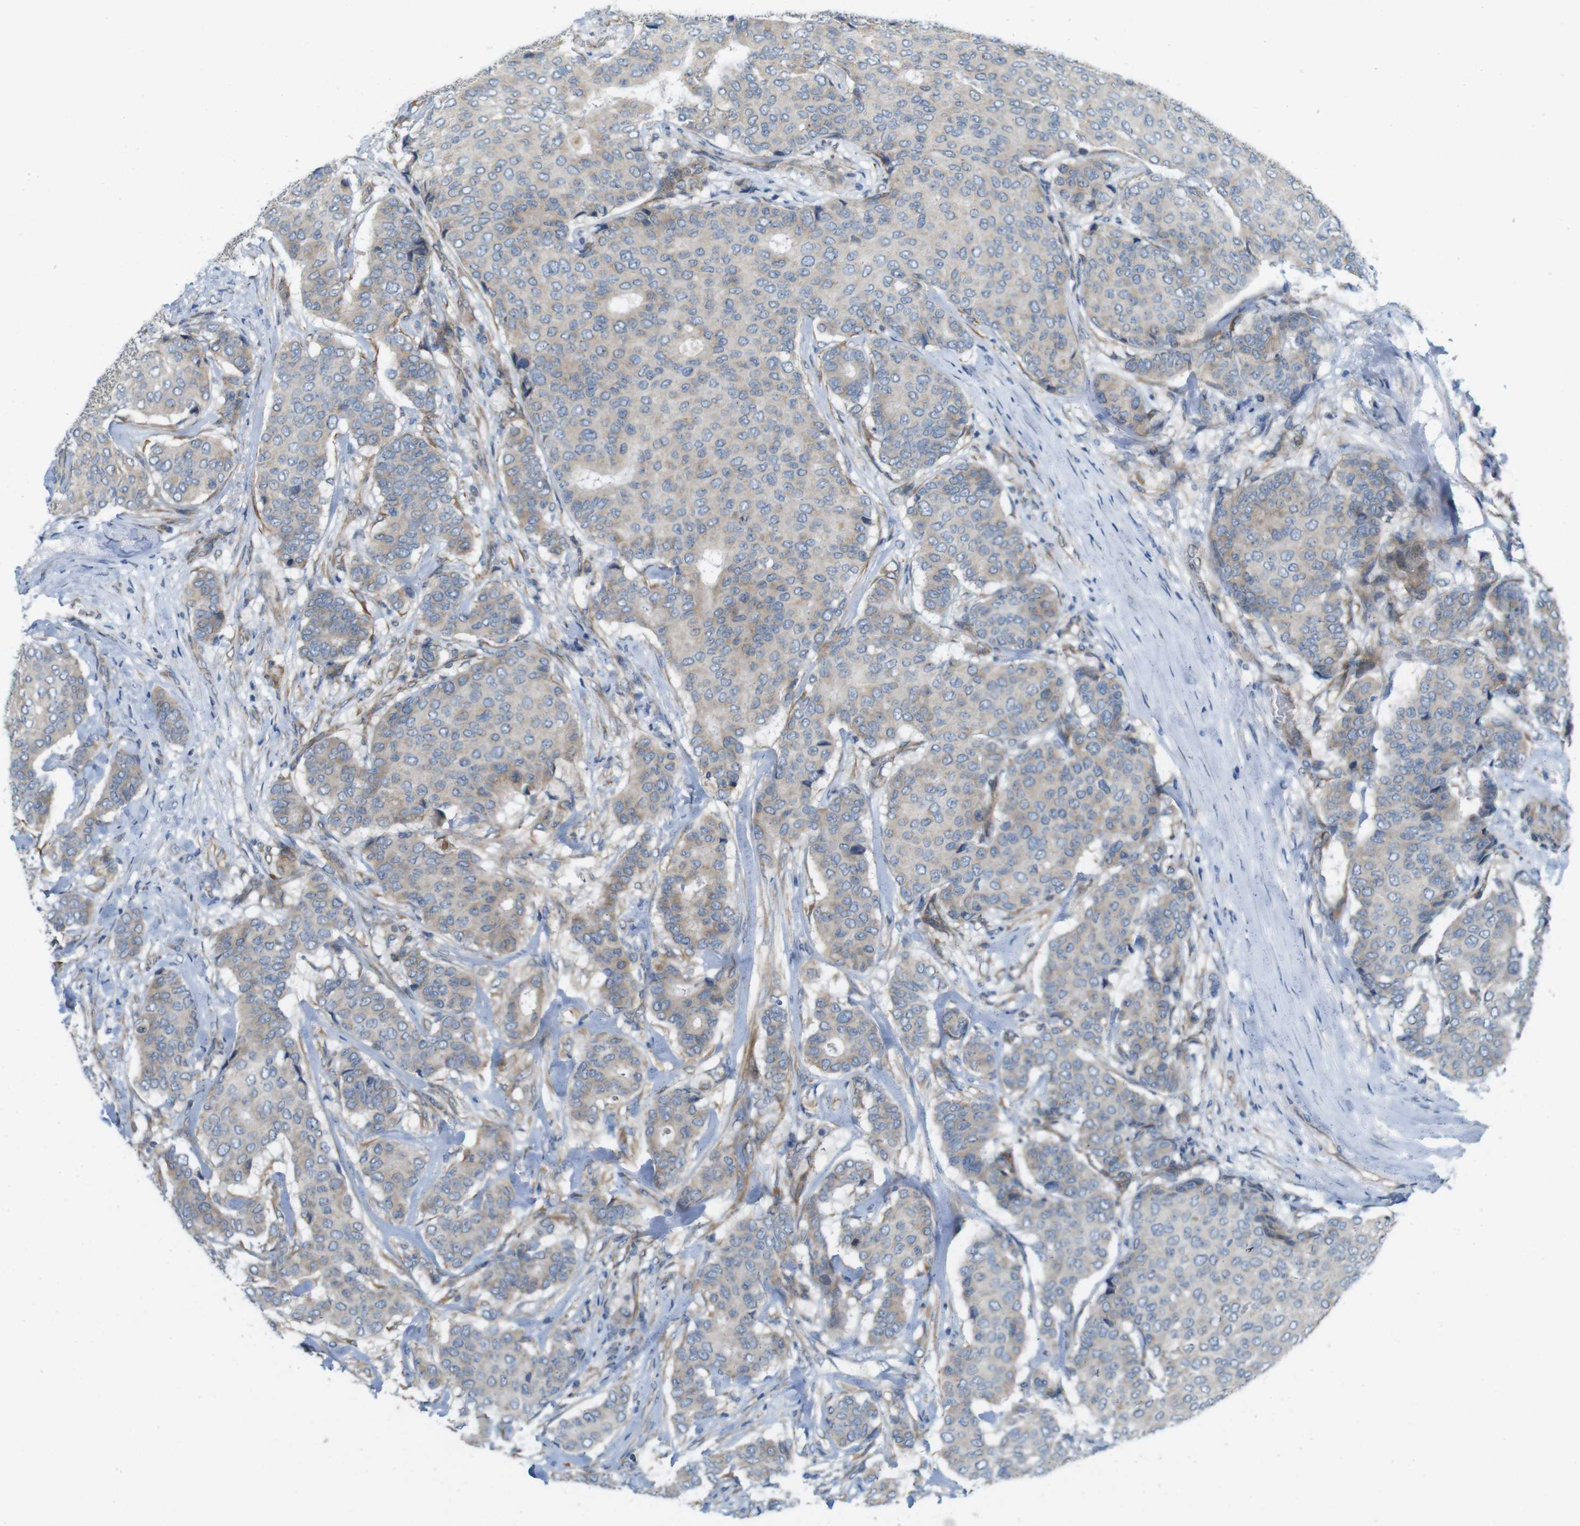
{"staining": {"intensity": "weak", "quantity": ">75%", "location": "cytoplasmic/membranous"}, "tissue": "breast cancer", "cell_type": "Tumor cells", "image_type": "cancer", "snomed": [{"axis": "morphology", "description": "Duct carcinoma"}, {"axis": "topography", "description": "Breast"}], "caption": "Brown immunohistochemical staining in human infiltrating ductal carcinoma (breast) displays weak cytoplasmic/membranous expression in approximately >75% of tumor cells. Using DAB (3,3'-diaminobenzidine) (brown) and hematoxylin (blue) stains, captured at high magnification using brightfield microscopy.", "gene": "SKI", "patient": {"sex": "female", "age": 75}}